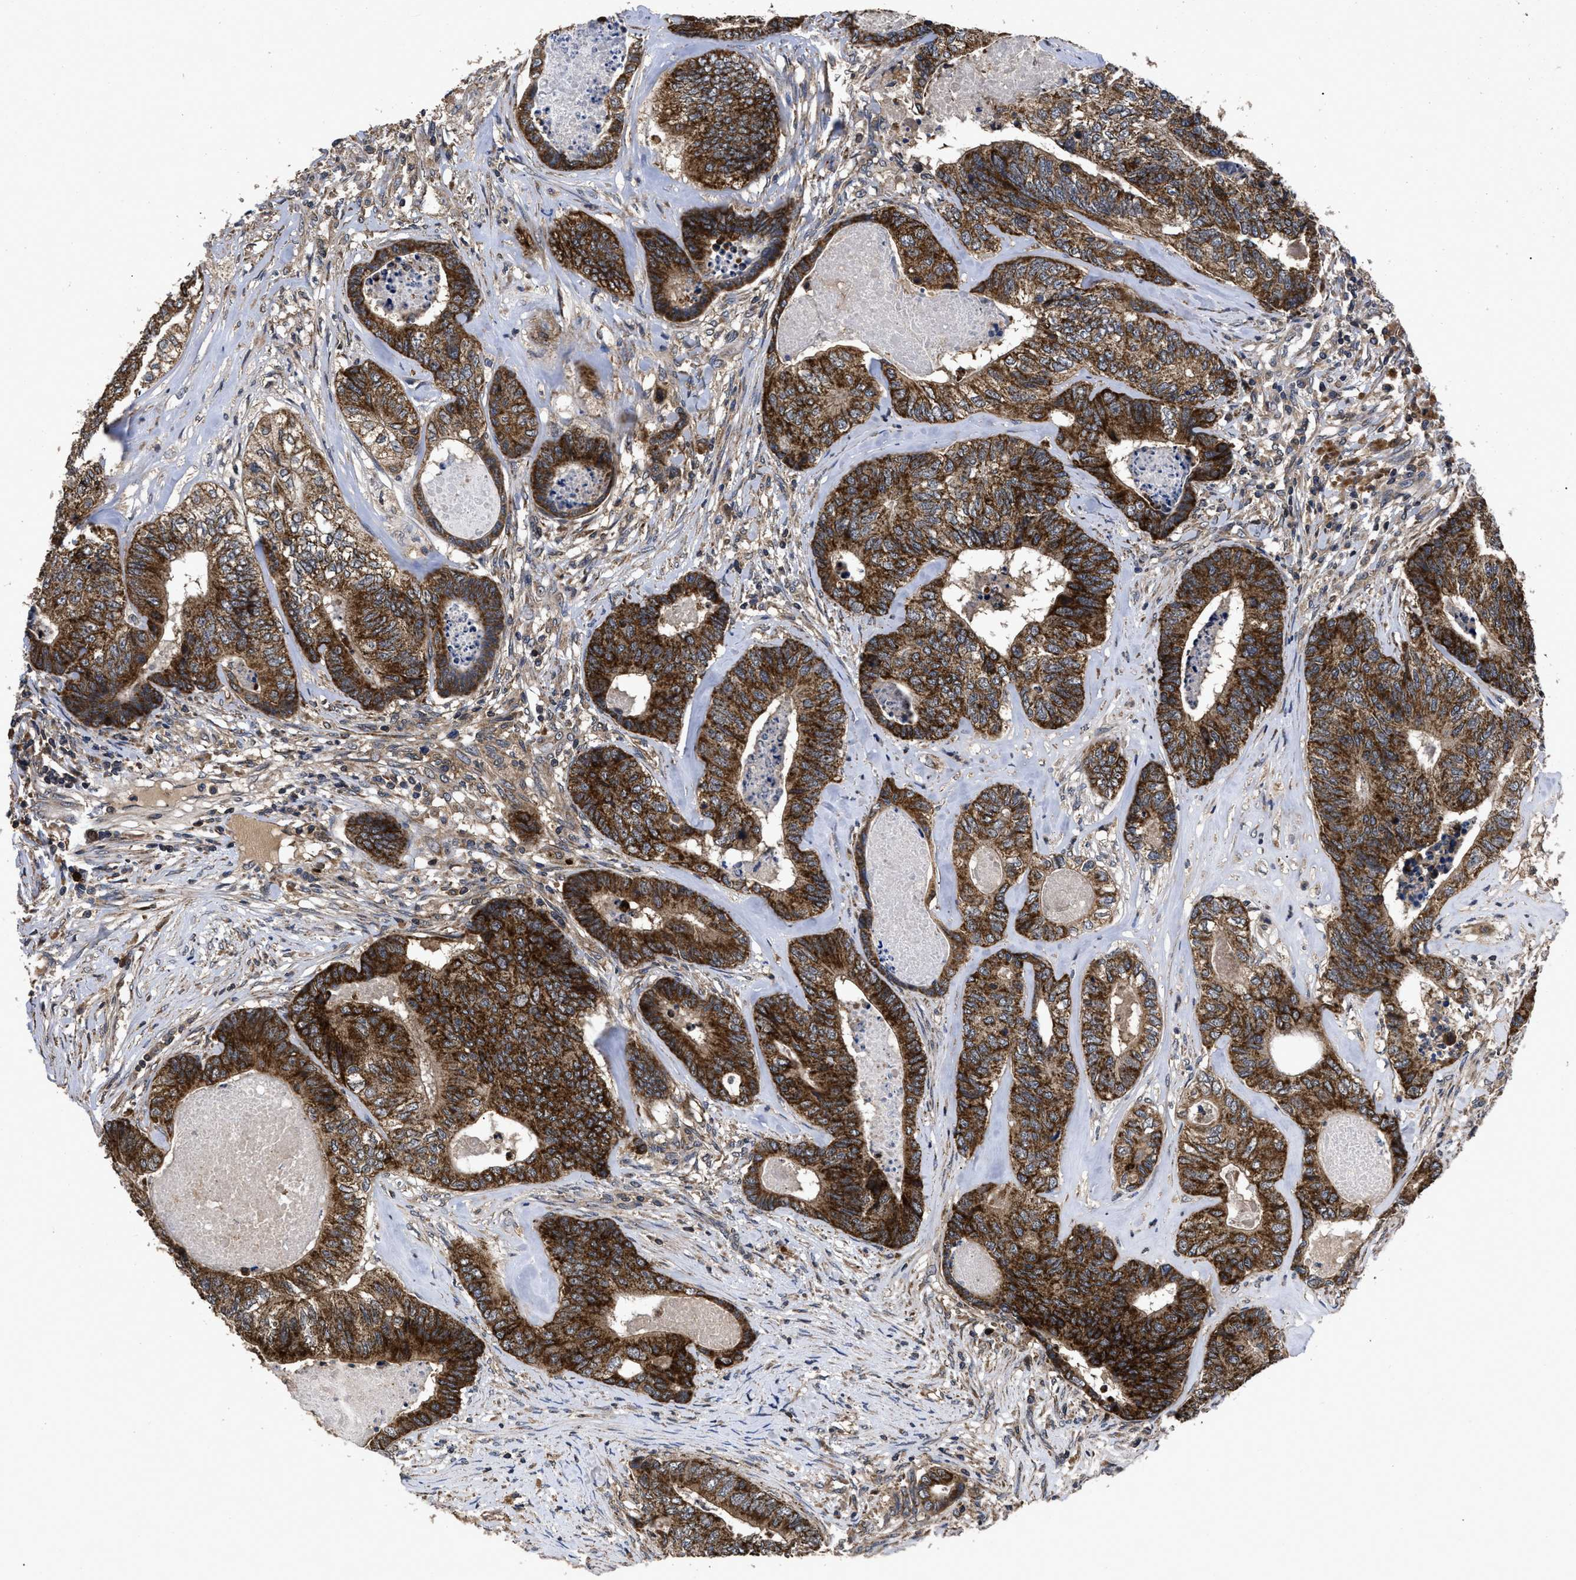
{"staining": {"intensity": "strong", "quantity": ">75%", "location": "cytoplasmic/membranous"}, "tissue": "colorectal cancer", "cell_type": "Tumor cells", "image_type": "cancer", "snomed": [{"axis": "morphology", "description": "Adenocarcinoma, NOS"}, {"axis": "topography", "description": "Colon"}], "caption": "The image reveals immunohistochemical staining of colorectal adenocarcinoma. There is strong cytoplasmic/membranous staining is appreciated in approximately >75% of tumor cells.", "gene": "LRRC3", "patient": {"sex": "female", "age": 67}}